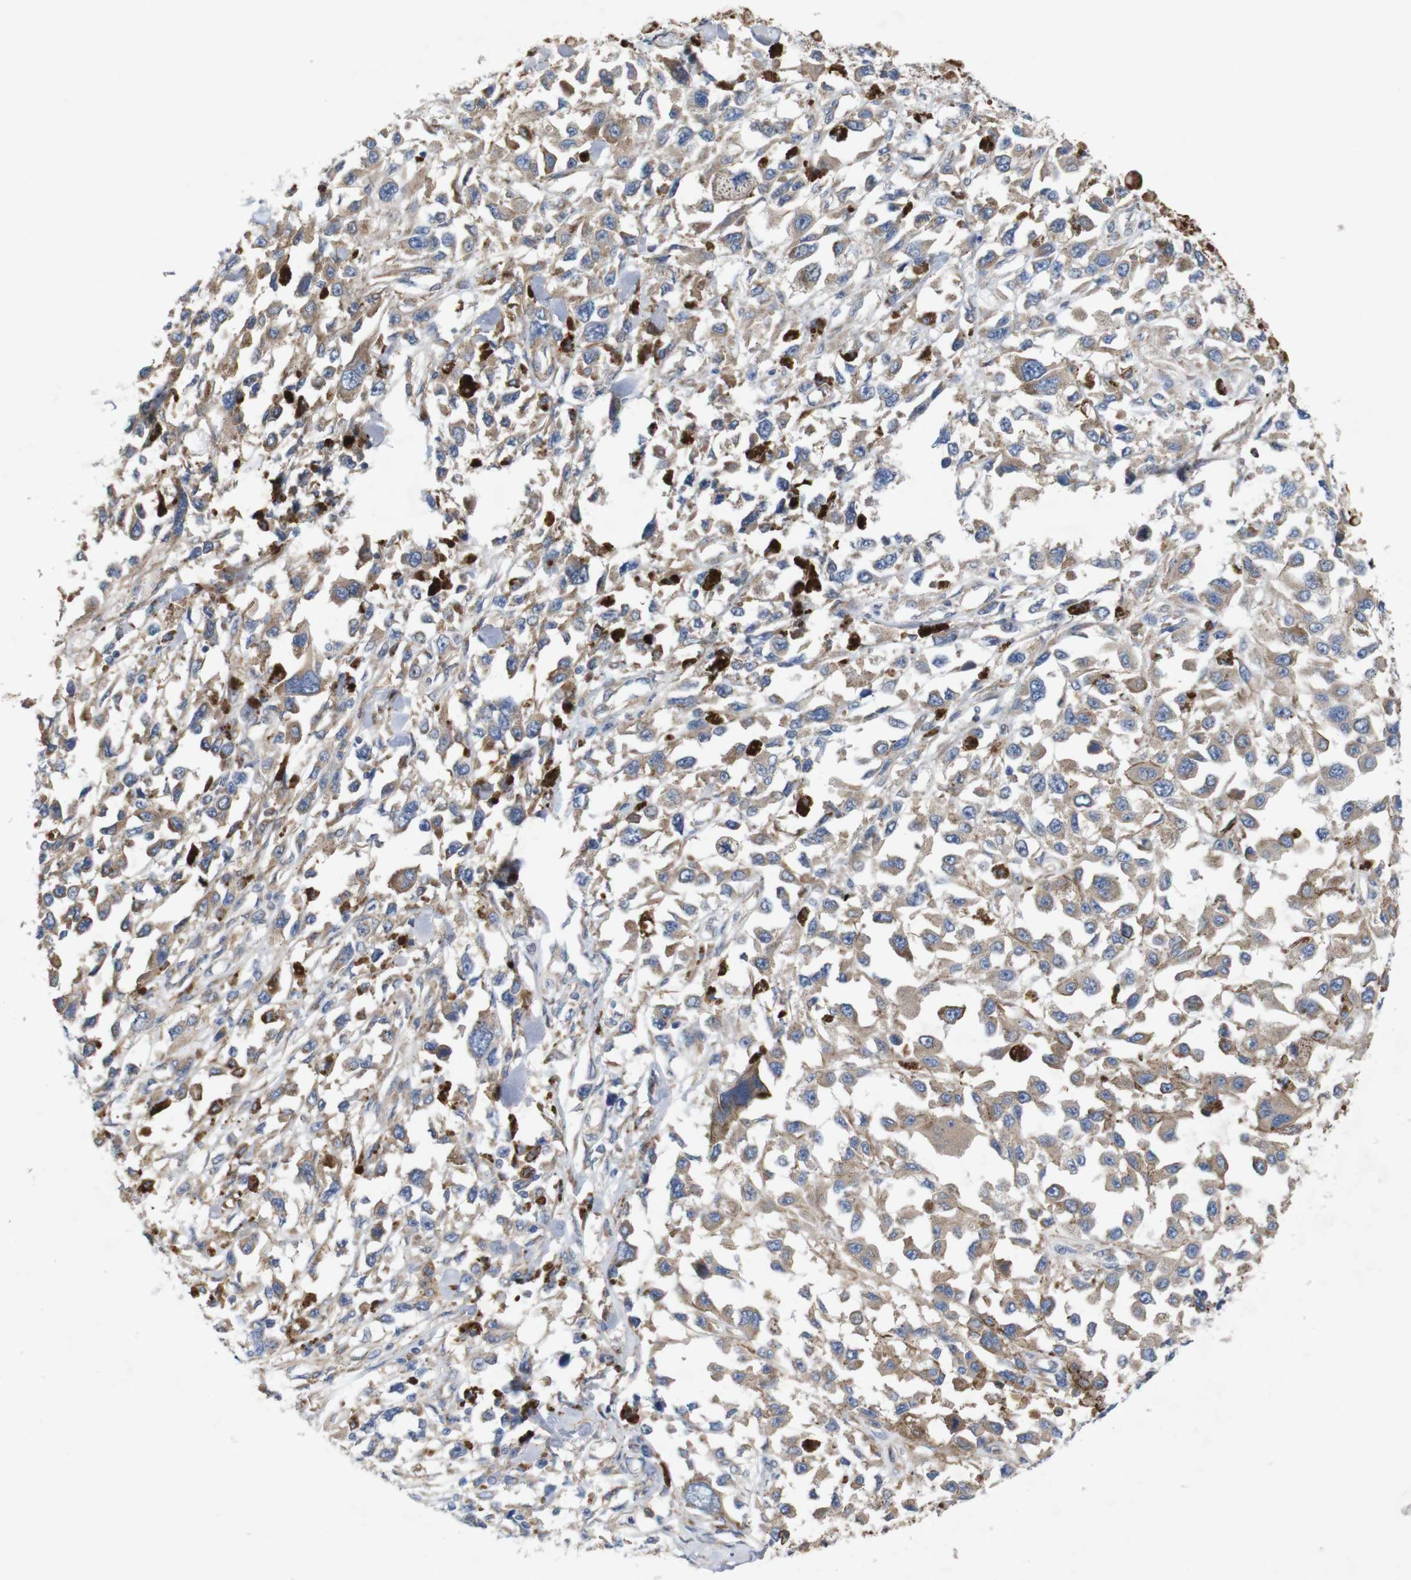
{"staining": {"intensity": "weak", "quantity": ">75%", "location": "cytoplasmic/membranous"}, "tissue": "melanoma", "cell_type": "Tumor cells", "image_type": "cancer", "snomed": [{"axis": "morphology", "description": "Malignant melanoma, Metastatic site"}, {"axis": "topography", "description": "Lymph node"}], "caption": "The image shows a brown stain indicating the presence of a protein in the cytoplasmic/membranous of tumor cells in melanoma.", "gene": "SIGLEC8", "patient": {"sex": "male", "age": 59}}